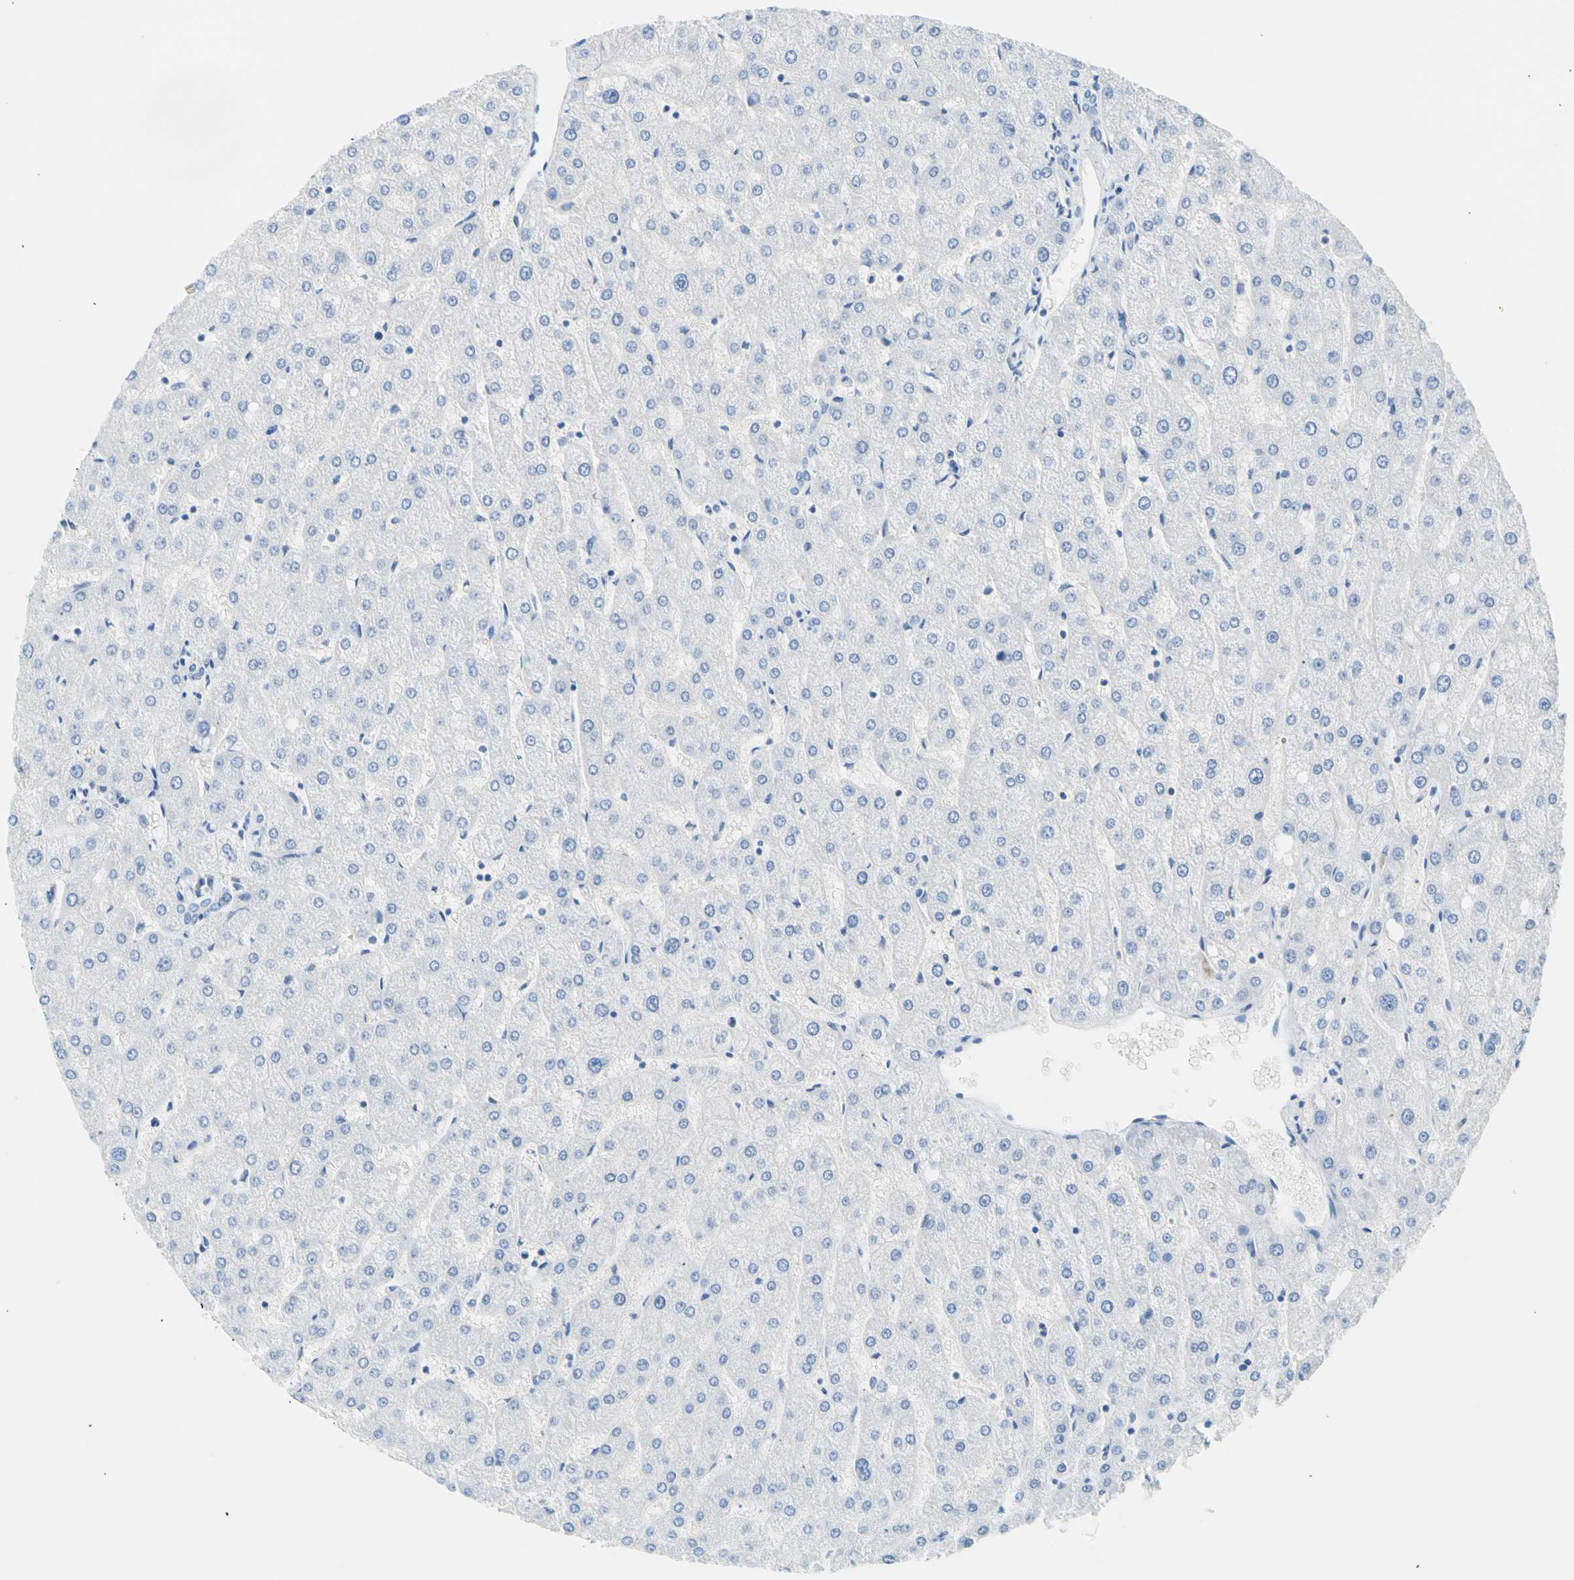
{"staining": {"intensity": "negative", "quantity": "none", "location": "none"}, "tissue": "liver", "cell_type": "Cholangiocytes", "image_type": "normal", "snomed": [{"axis": "morphology", "description": "Normal tissue, NOS"}, {"axis": "topography", "description": "Liver"}], "caption": "DAB (3,3'-diaminobenzidine) immunohistochemical staining of benign liver reveals no significant staining in cholangiocytes. Brightfield microscopy of immunohistochemistry (IHC) stained with DAB (3,3'-diaminobenzidine) (brown) and hematoxylin (blue), captured at high magnification.", "gene": "CEL", "patient": {"sex": "male", "age": 67}}